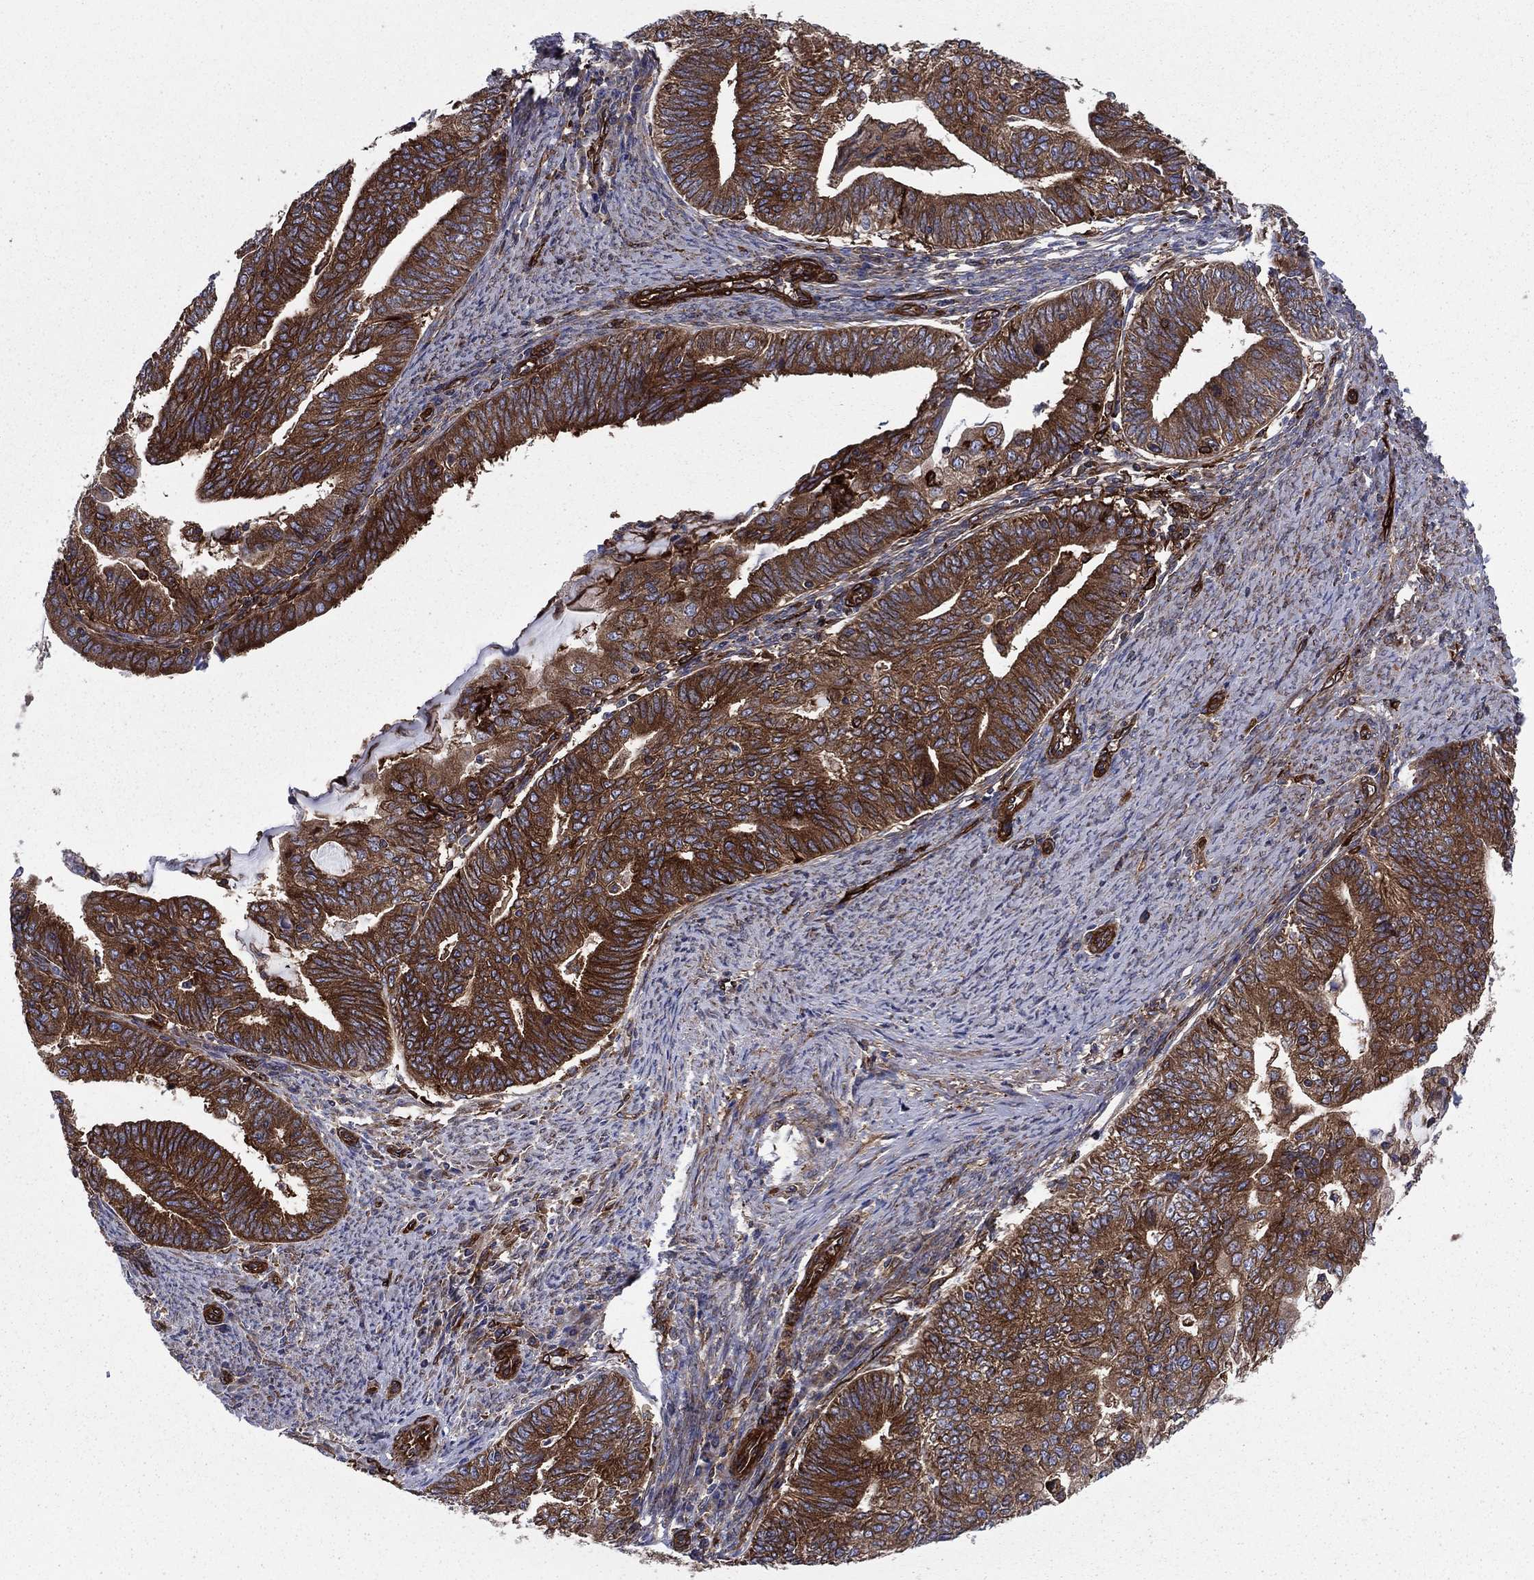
{"staining": {"intensity": "strong", "quantity": "25%-75%", "location": "cytoplasmic/membranous"}, "tissue": "endometrial cancer", "cell_type": "Tumor cells", "image_type": "cancer", "snomed": [{"axis": "morphology", "description": "Adenocarcinoma, NOS"}, {"axis": "topography", "description": "Endometrium"}], "caption": "Protein staining of adenocarcinoma (endometrial) tissue reveals strong cytoplasmic/membranous positivity in approximately 25%-75% of tumor cells. Nuclei are stained in blue.", "gene": "EHBP1L1", "patient": {"sex": "female", "age": 82}}